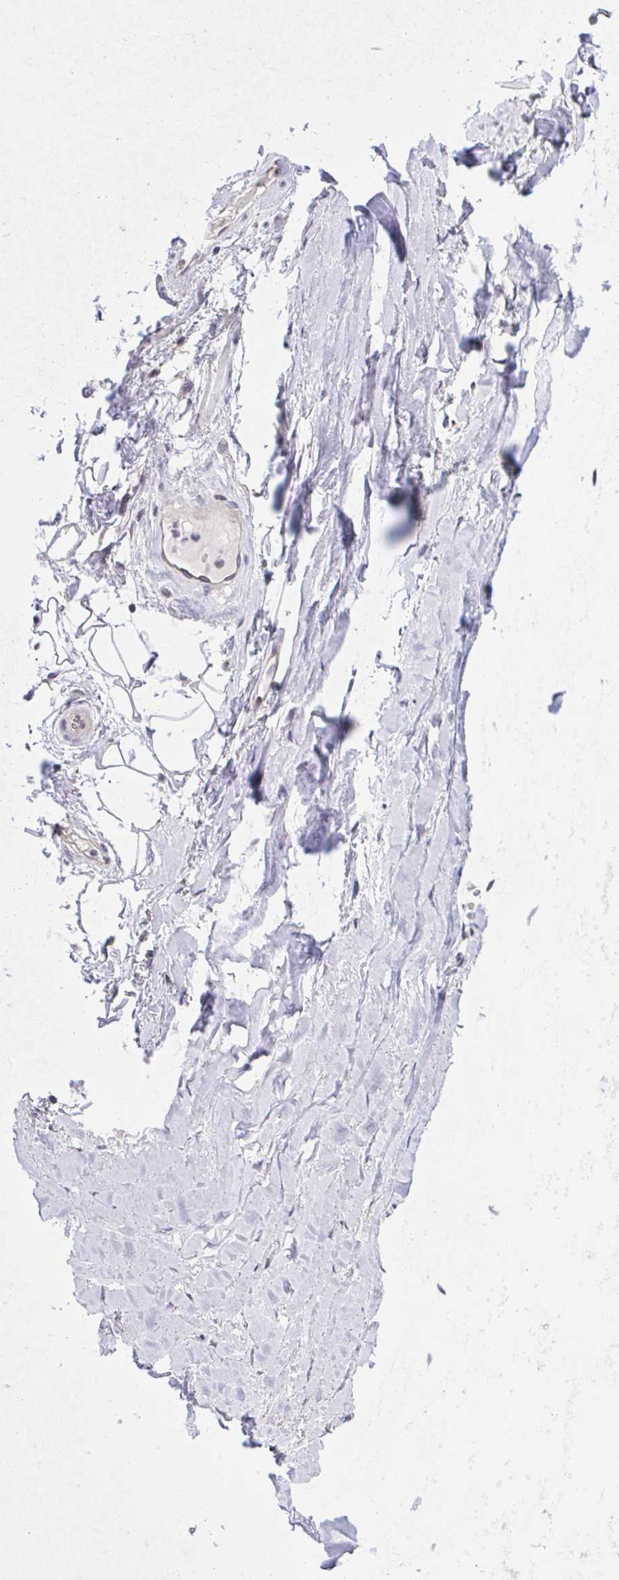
{"staining": {"intensity": "negative", "quantity": "none", "location": "none"}, "tissue": "adipose tissue", "cell_type": "Adipocytes", "image_type": "normal", "snomed": [{"axis": "morphology", "description": "Normal tissue, NOS"}, {"axis": "topography", "description": "Cartilage tissue"}, {"axis": "topography", "description": "Nasopharynx"}, {"axis": "topography", "description": "Thyroid gland"}], "caption": "An image of adipose tissue stained for a protein displays no brown staining in adipocytes.", "gene": "C9orf64", "patient": {"sex": "male", "age": 63}}